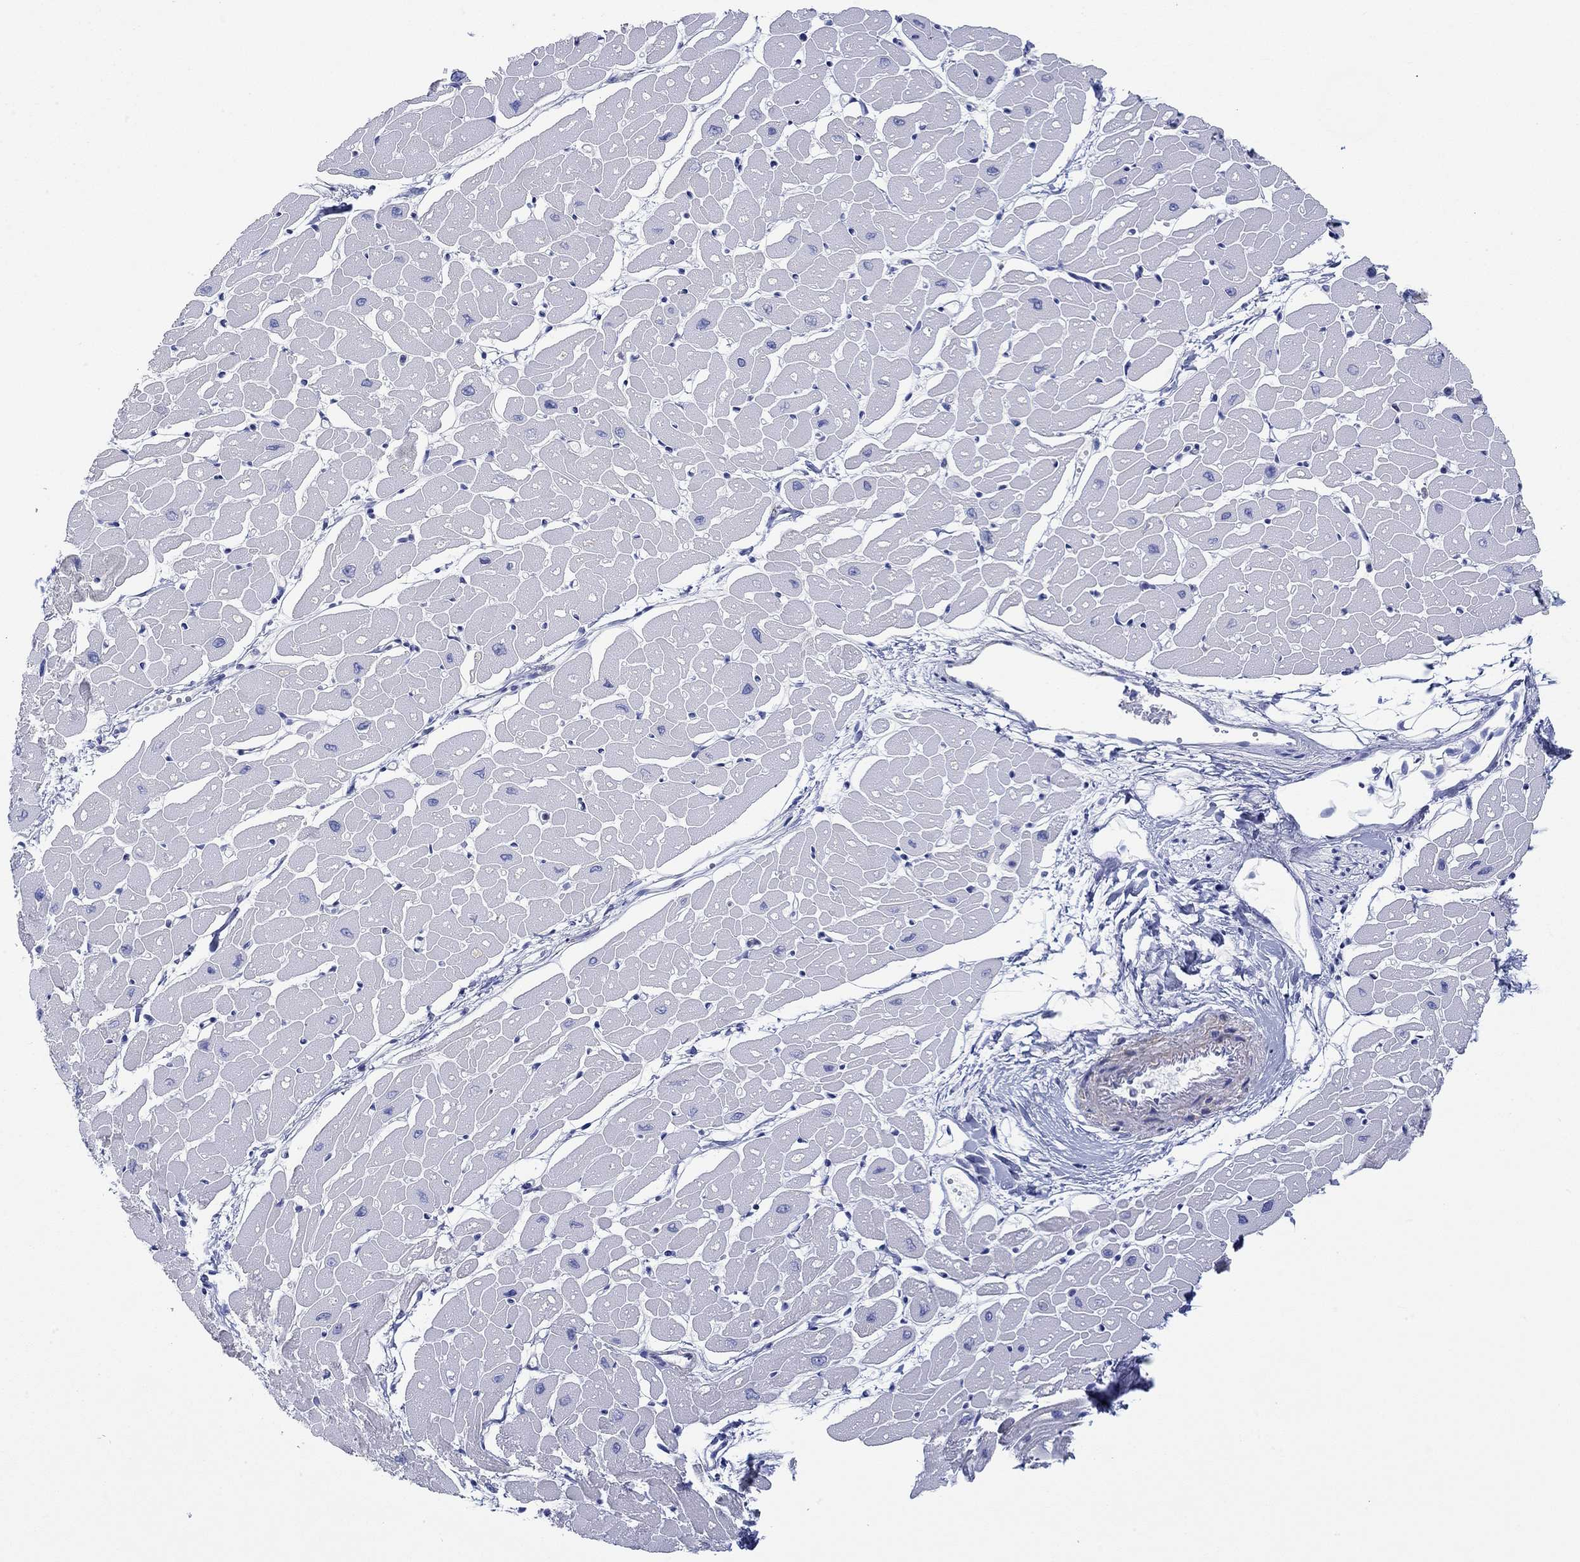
{"staining": {"intensity": "negative", "quantity": "none", "location": "none"}, "tissue": "heart muscle", "cell_type": "Cardiomyocytes", "image_type": "normal", "snomed": [{"axis": "morphology", "description": "Normal tissue, NOS"}, {"axis": "topography", "description": "Heart"}], "caption": "Micrograph shows no protein expression in cardiomyocytes of unremarkable heart muscle. Brightfield microscopy of IHC stained with DAB (3,3'-diaminobenzidine) (brown) and hematoxylin (blue), captured at high magnification.", "gene": "PPIL6", "patient": {"sex": "male", "age": 57}}